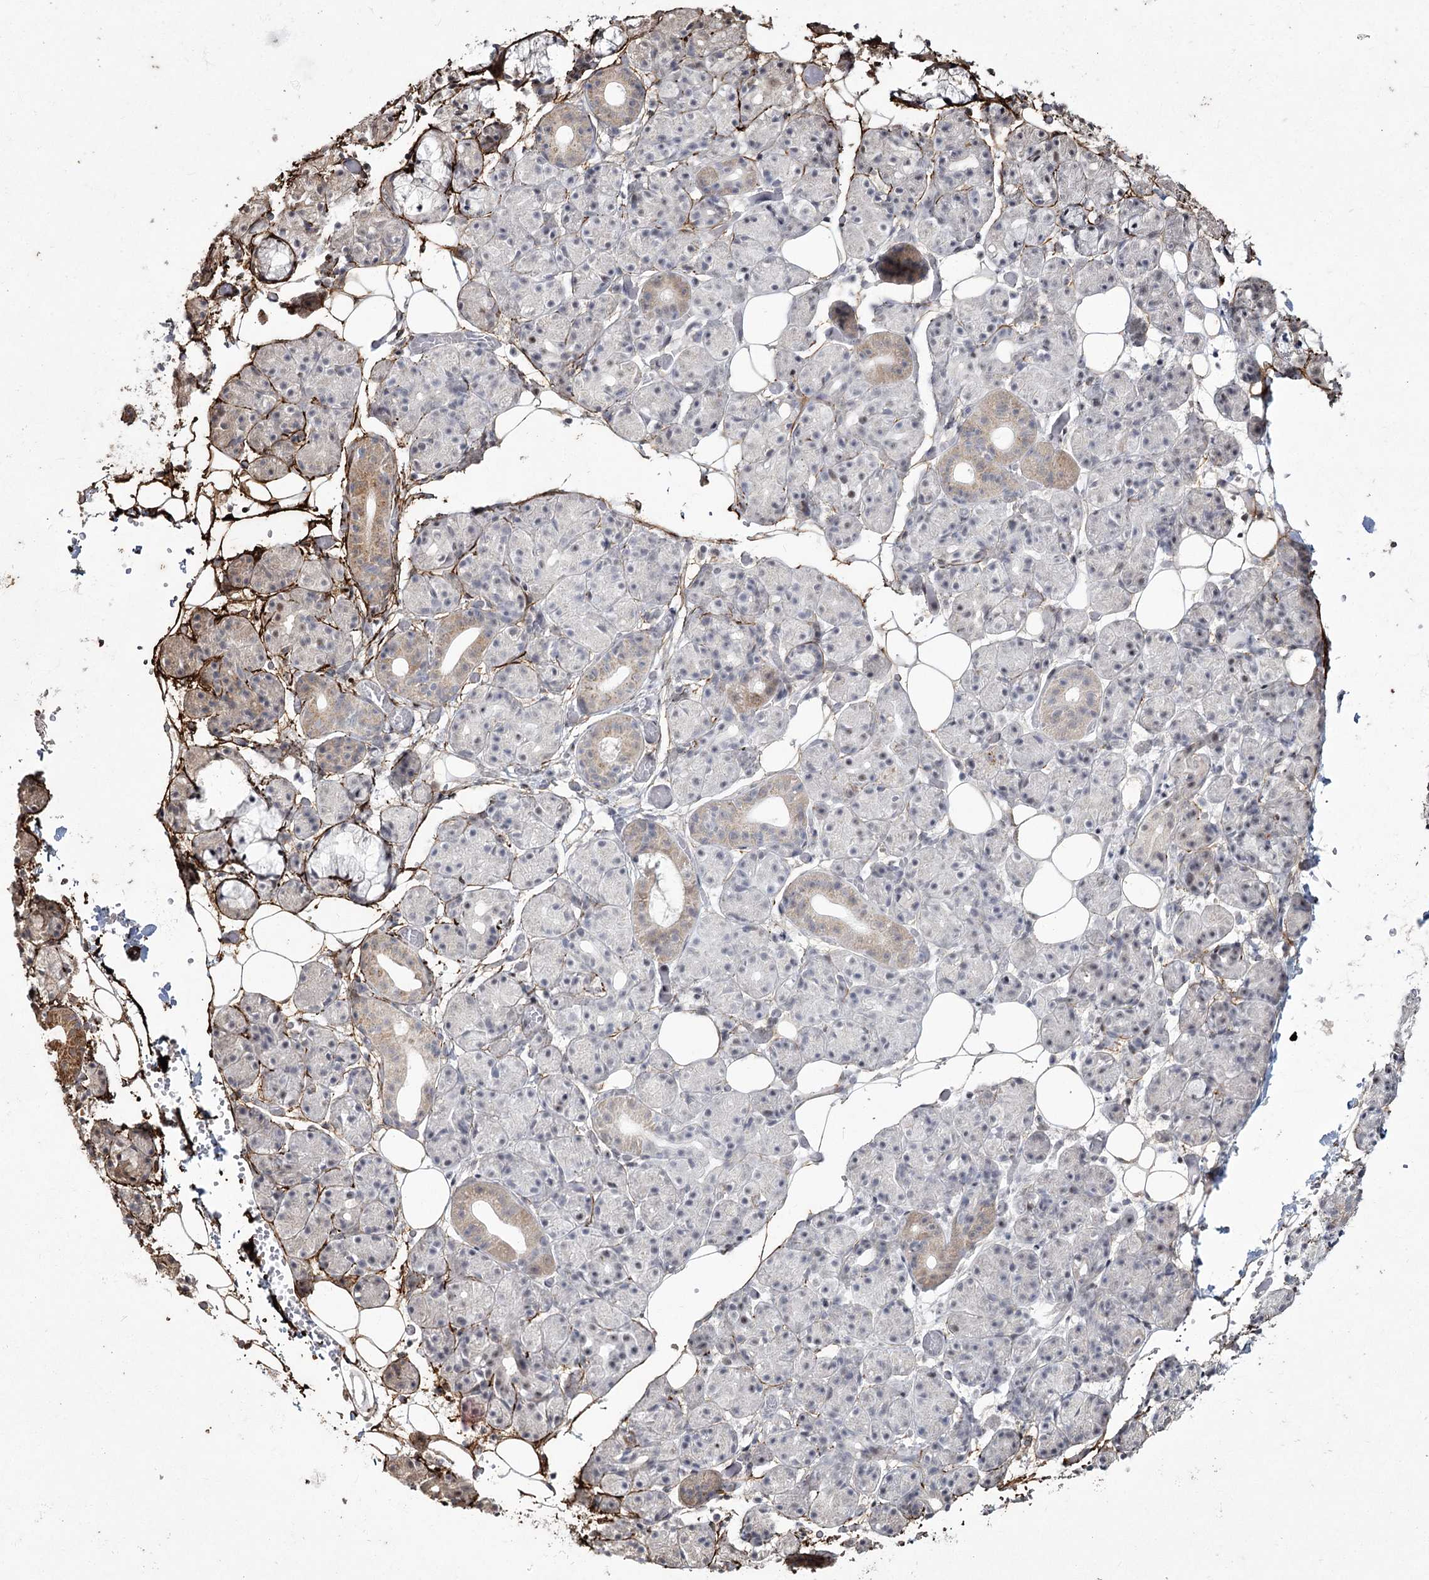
{"staining": {"intensity": "moderate", "quantity": "<25%", "location": "cytoplasmic/membranous"}, "tissue": "salivary gland", "cell_type": "Glandular cells", "image_type": "normal", "snomed": [{"axis": "morphology", "description": "Normal tissue, NOS"}, {"axis": "topography", "description": "Salivary gland"}], "caption": "Immunohistochemical staining of unremarkable human salivary gland demonstrates moderate cytoplasmic/membranous protein expression in approximately <25% of glandular cells. The protein is stained brown, and the nuclei are stained in blue (DAB IHC with brightfield microscopy, high magnification).", "gene": "YBX3", "patient": {"sex": "male", "age": 63}}